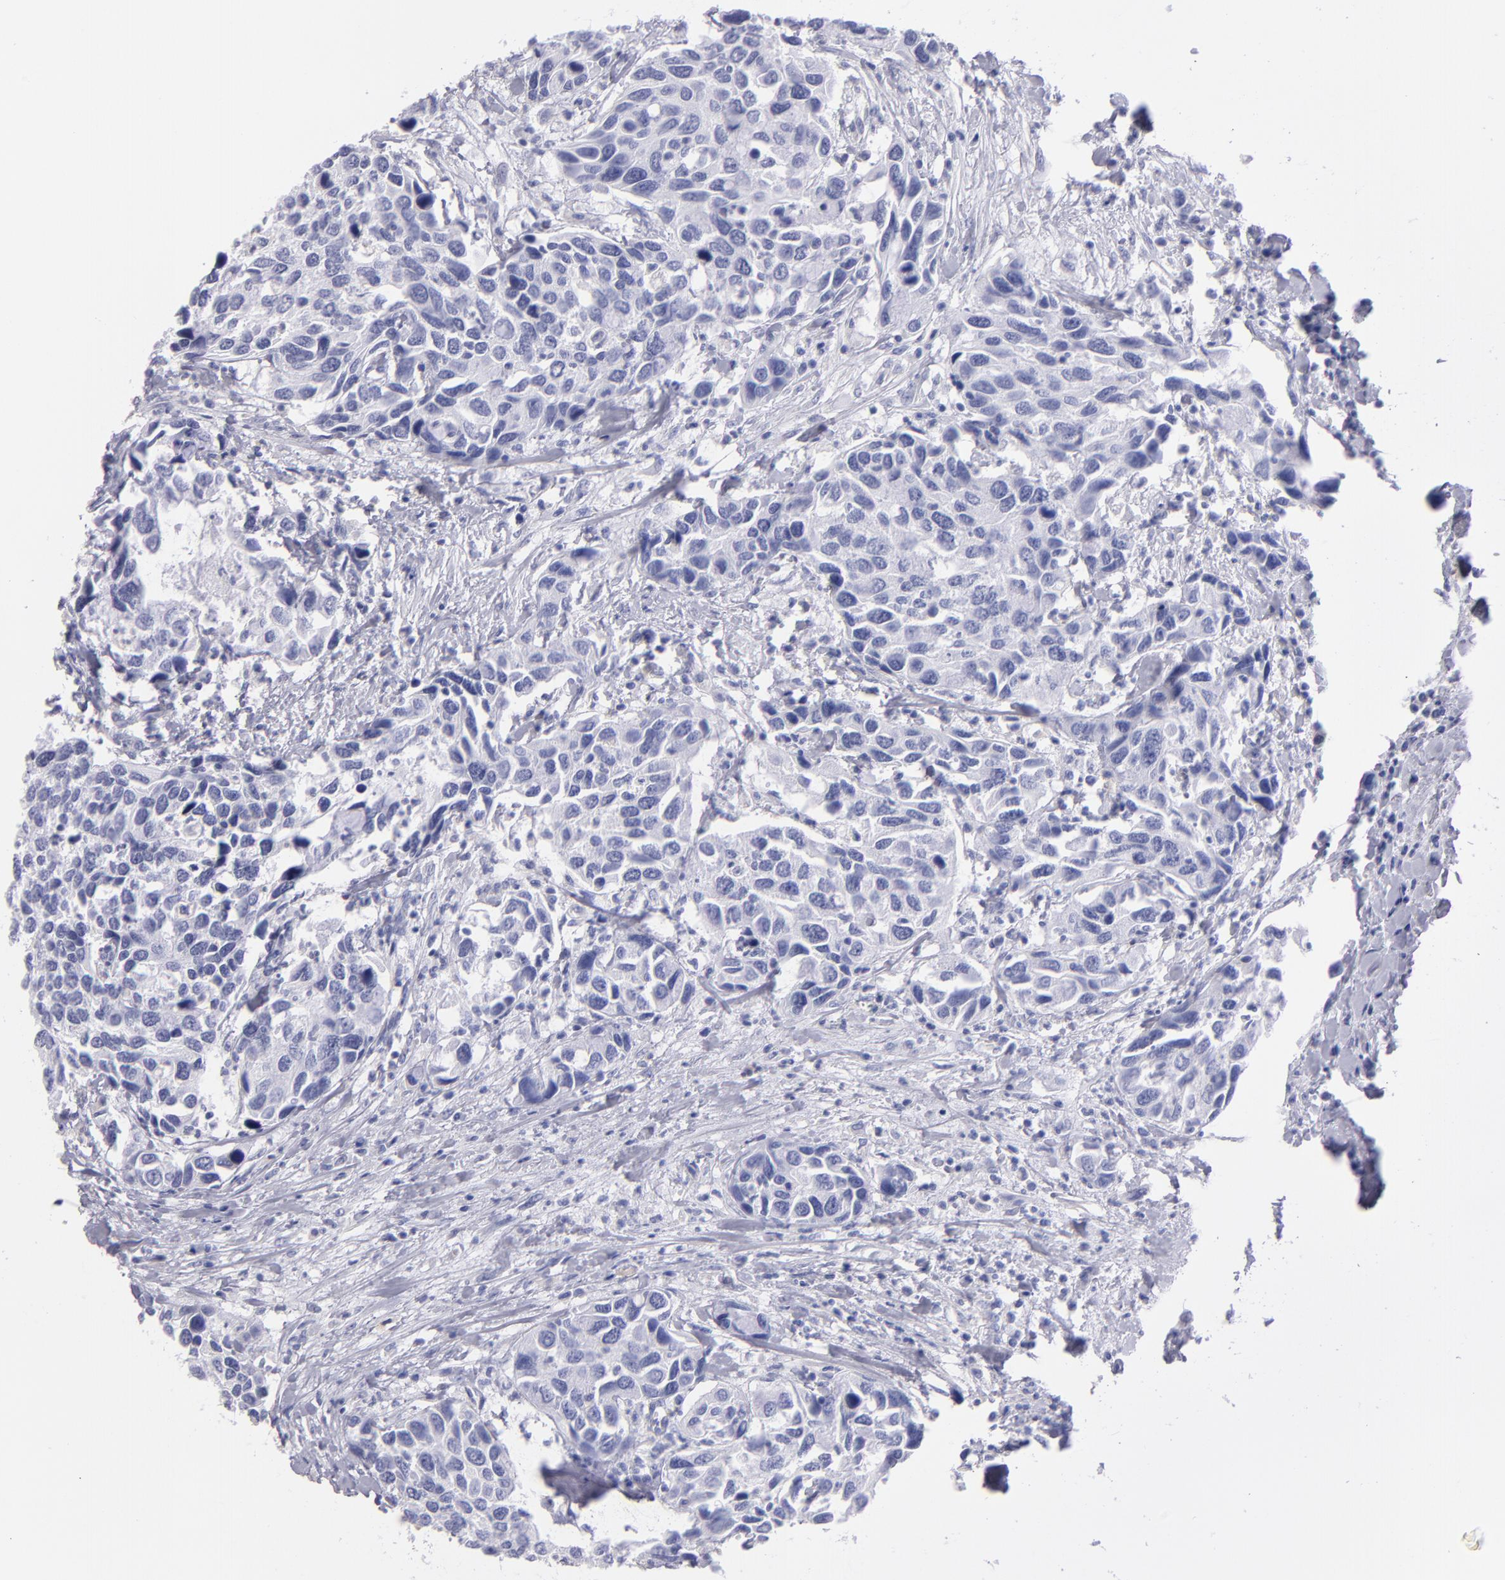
{"staining": {"intensity": "negative", "quantity": "none", "location": "none"}, "tissue": "urothelial cancer", "cell_type": "Tumor cells", "image_type": "cancer", "snomed": [{"axis": "morphology", "description": "Urothelial carcinoma, High grade"}, {"axis": "topography", "description": "Urinary bladder"}], "caption": "DAB immunohistochemical staining of urothelial carcinoma (high-grade) displays no significant staining in tumor cells.", "gene": "TG", "patient": {"sex": "male", "age": 66}}